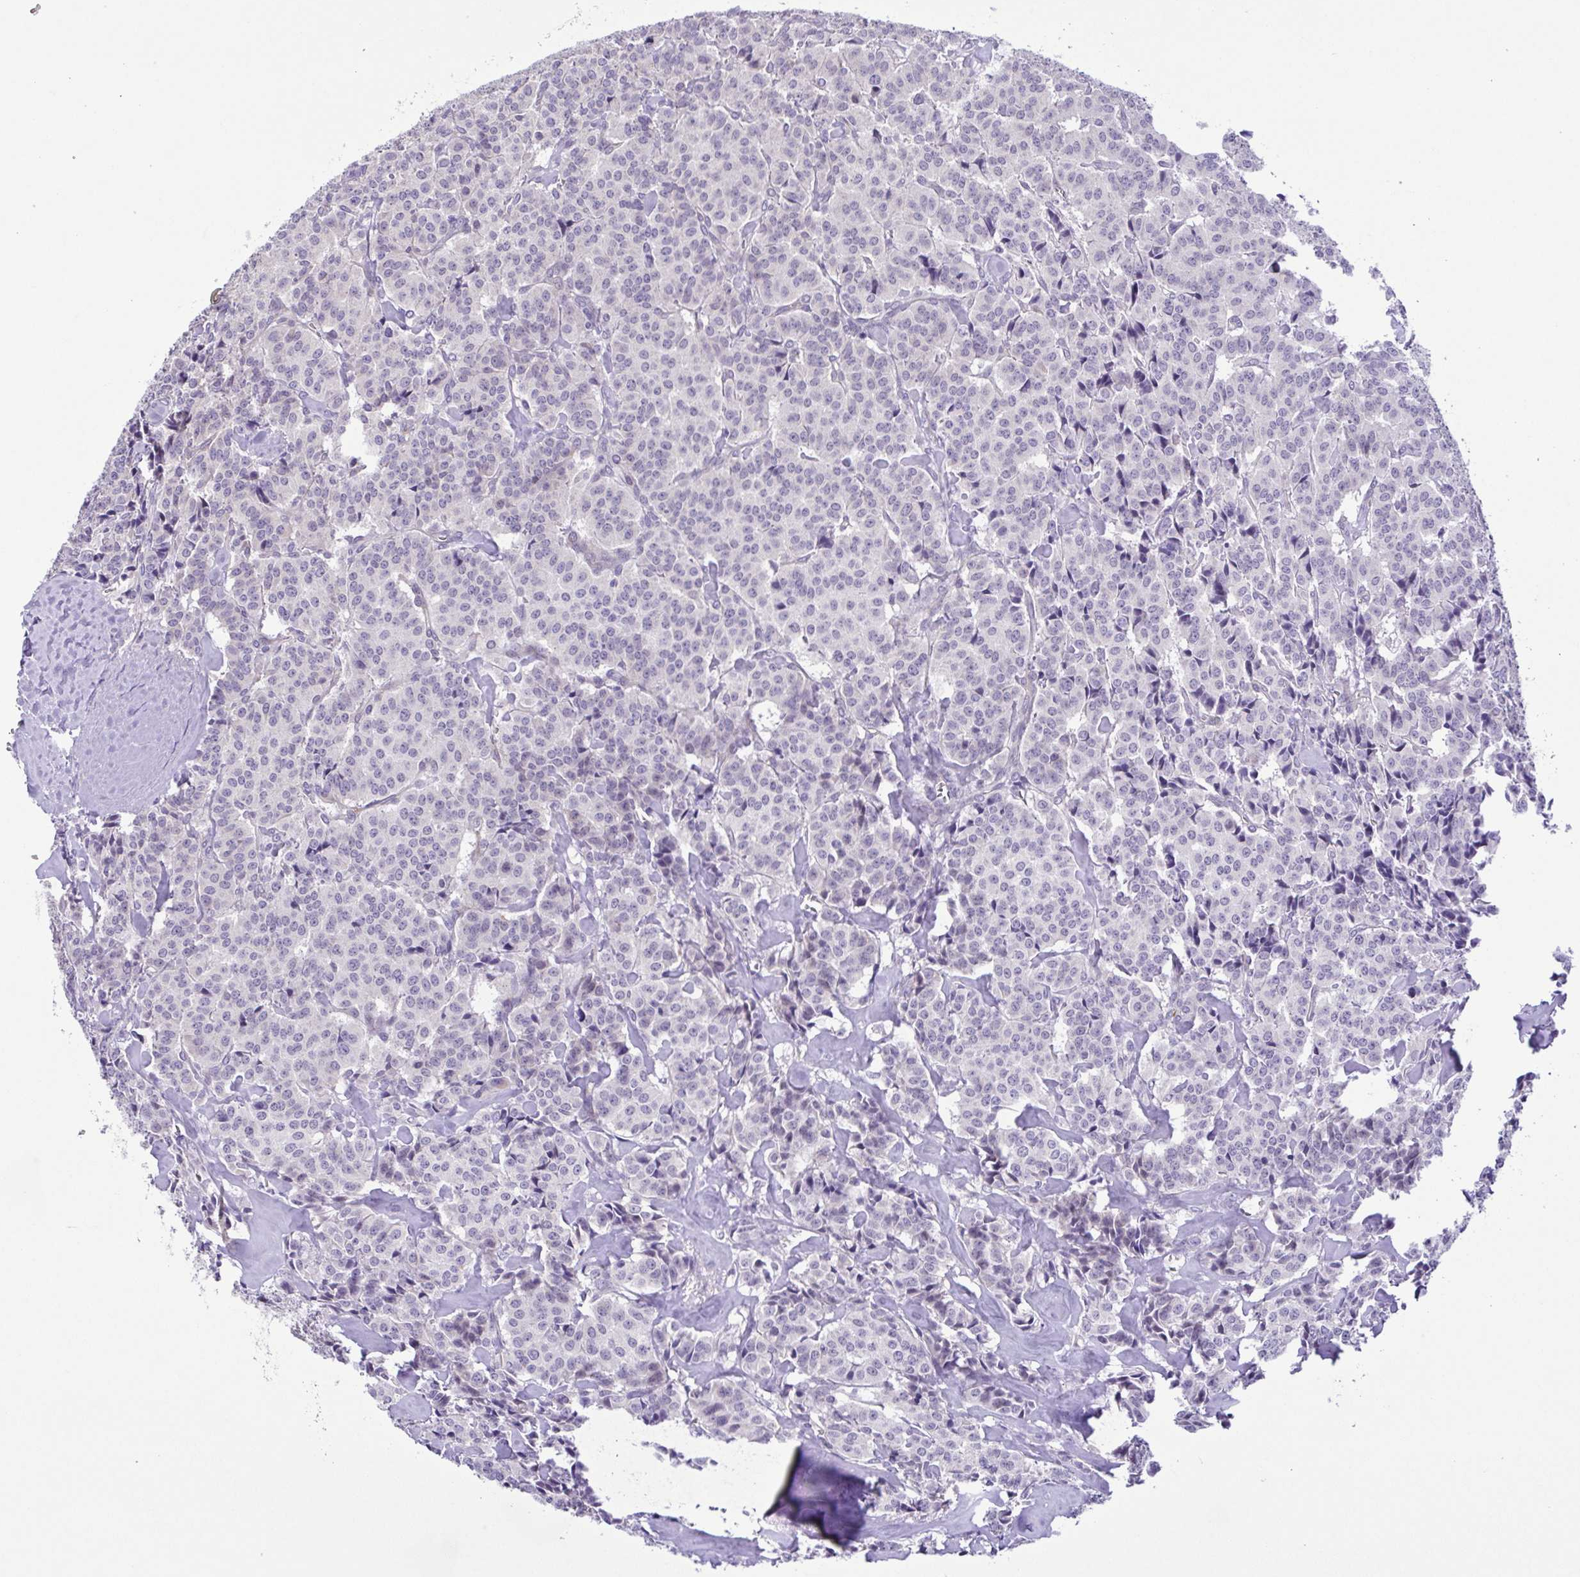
{"staining": {"intensity": "negative", "quantity": "none", "location": "none"}, "tissue": "carcinoid", "cell_type": "Tumor cells", "image_type": "cancer", "snomed": [{"axis": "morphology", "description": "Normal tissue, NOS"}, {"axis": "morphology", "description": "Carcinoid, malignant, NOS"}, {"axis": "topography", "description": "Lung"}], "caption": "High magnification brightfield microscopy of carcinoid (malignant) stained with DAB (3,3'-diaminobenzidine) (brown) and counterstained with hematoxylin (blue): tumor cells show no significant positivity. The staining was performed using DAB (3,3'-diaminobenzidine) to visualize the protein expression in brown, while the nuclei were stained in blue with hematoxylin (Magnification: 20x).", "gene": "DCLK2", "patient": {"sex": "female", "age": 46}}